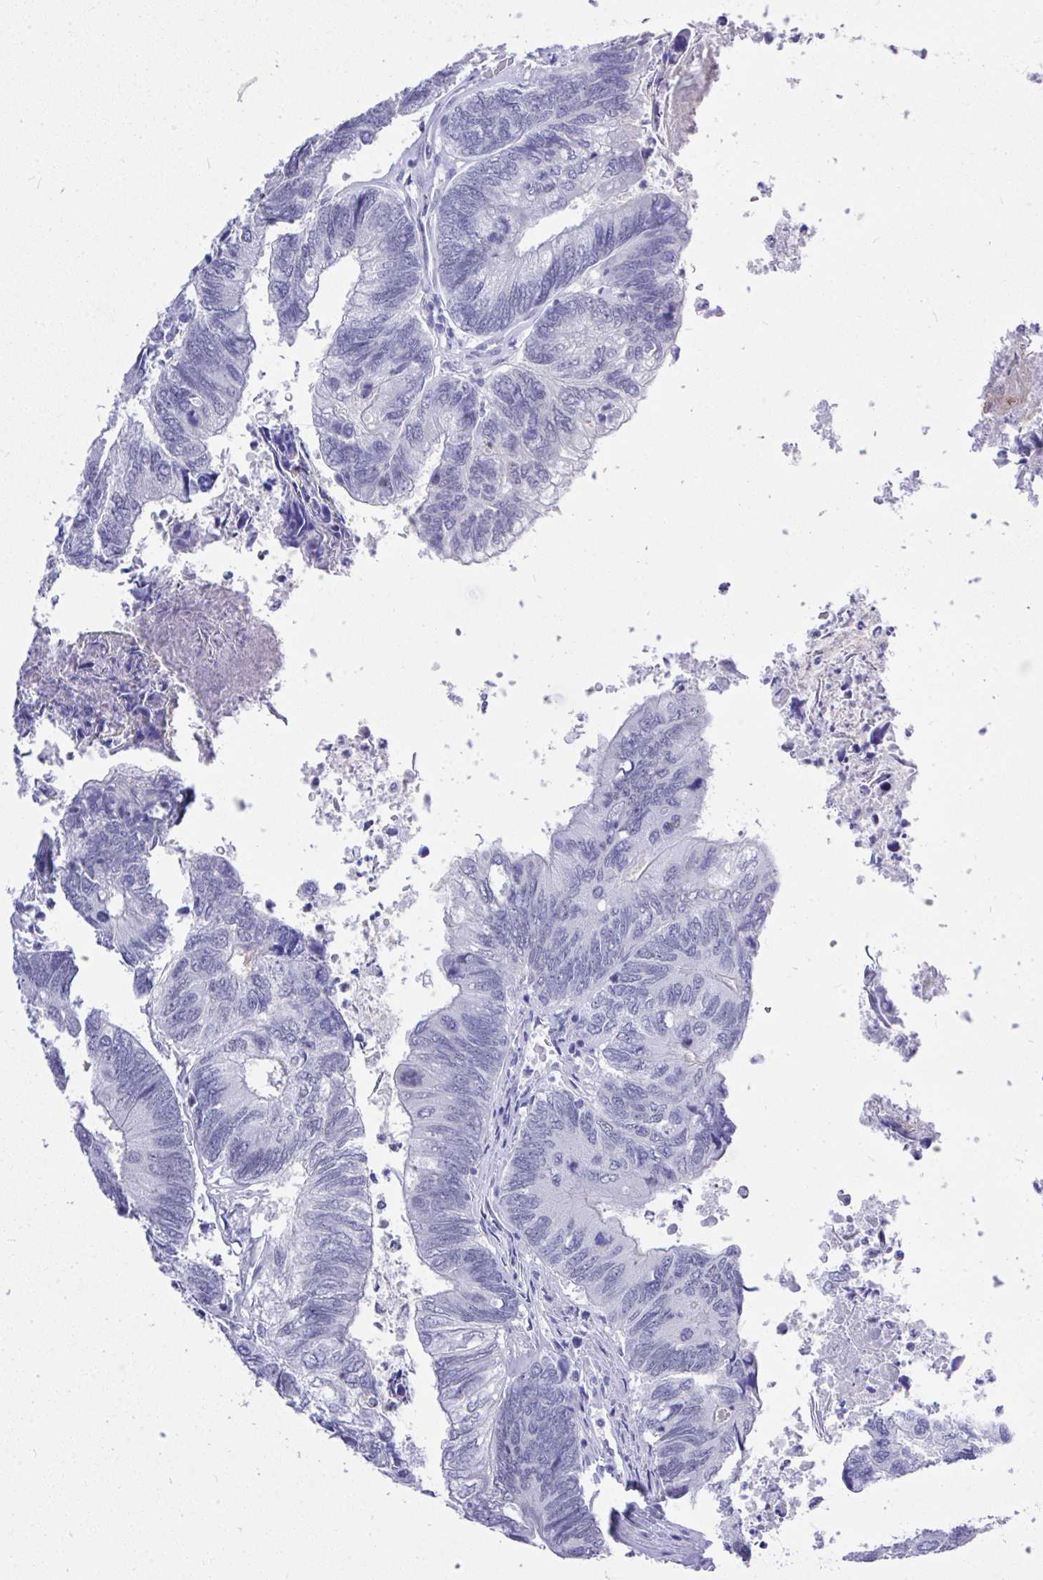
{"staining": {"intensity": "negative", "quantity": "none", "location": "none"}, "tissue": "colorectal cancer", "cell_type": "Tumor cells", "image_type": "cancer", "snomed": [{"axis": "morphology", "description": "Adenocarcinoma, NOS"}, {"axis": "topography", "description": "Colon"}], "caption": "Protein analysis of colorectal cancer (adenocarcinoma) exhibits no significant expression in tumor cells.", "gene": "MS4A12", "patient": {"sex": "female", "age": 67}}